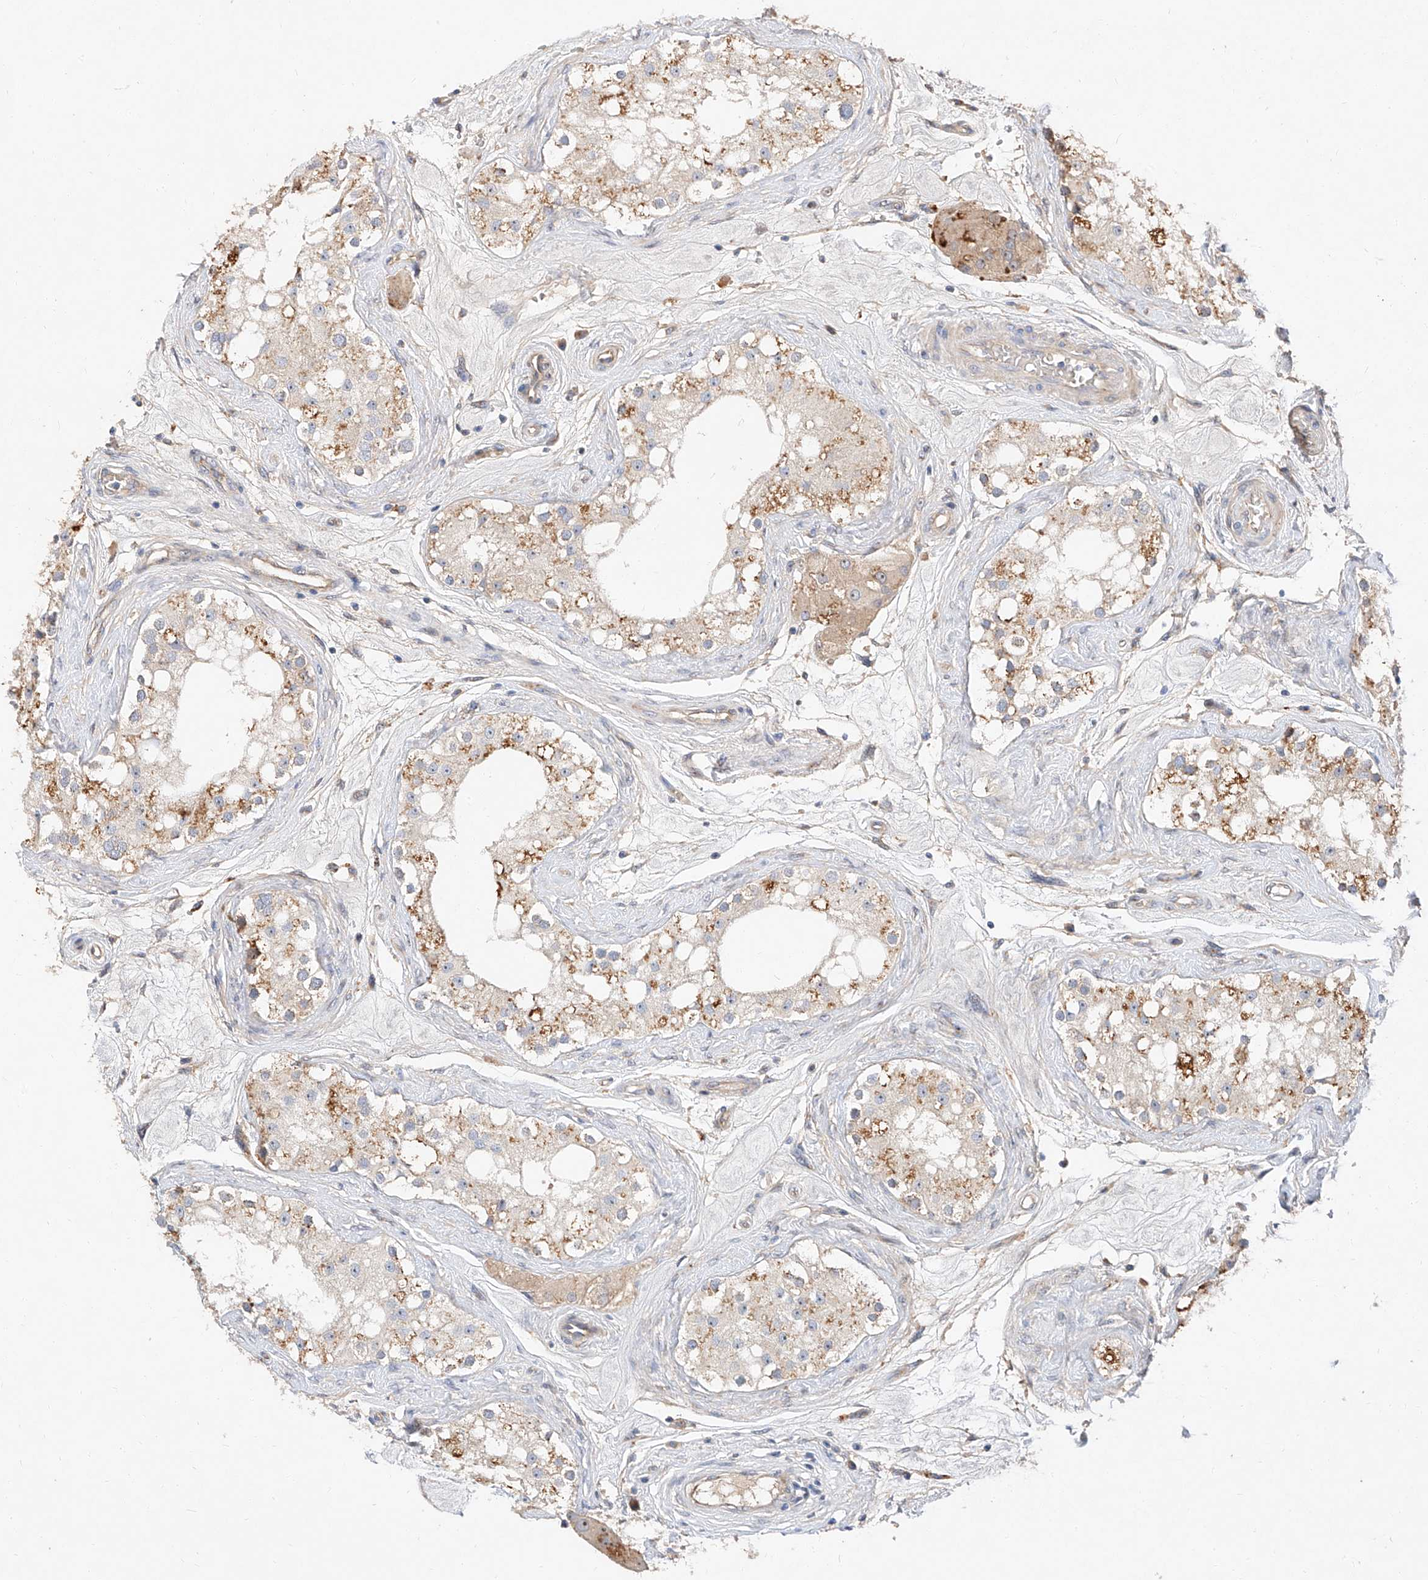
{"staining": {"intensity": "moderate", "quantity": "25%-75%", "location": "cytoplasmic/membranous"}, "tissue": "testis", "cell_type": "Cells in seminiferous ducts", "image_type": "normal", "snomed": [{"axis": "morphology", "description": "Normal tissue, NOS"}, {"axis": "topography", "description": "Testis"}], "caption": "This micrograph reveals immunohistochemistry staining of unremarkable human testis, with medium moderate cytoplasmic/membranous staining in approximately 25%-75% of cells in seminiferous ducts.", "gene": "DIRAS3", "patient": {"sex": "male", "age": 84}}